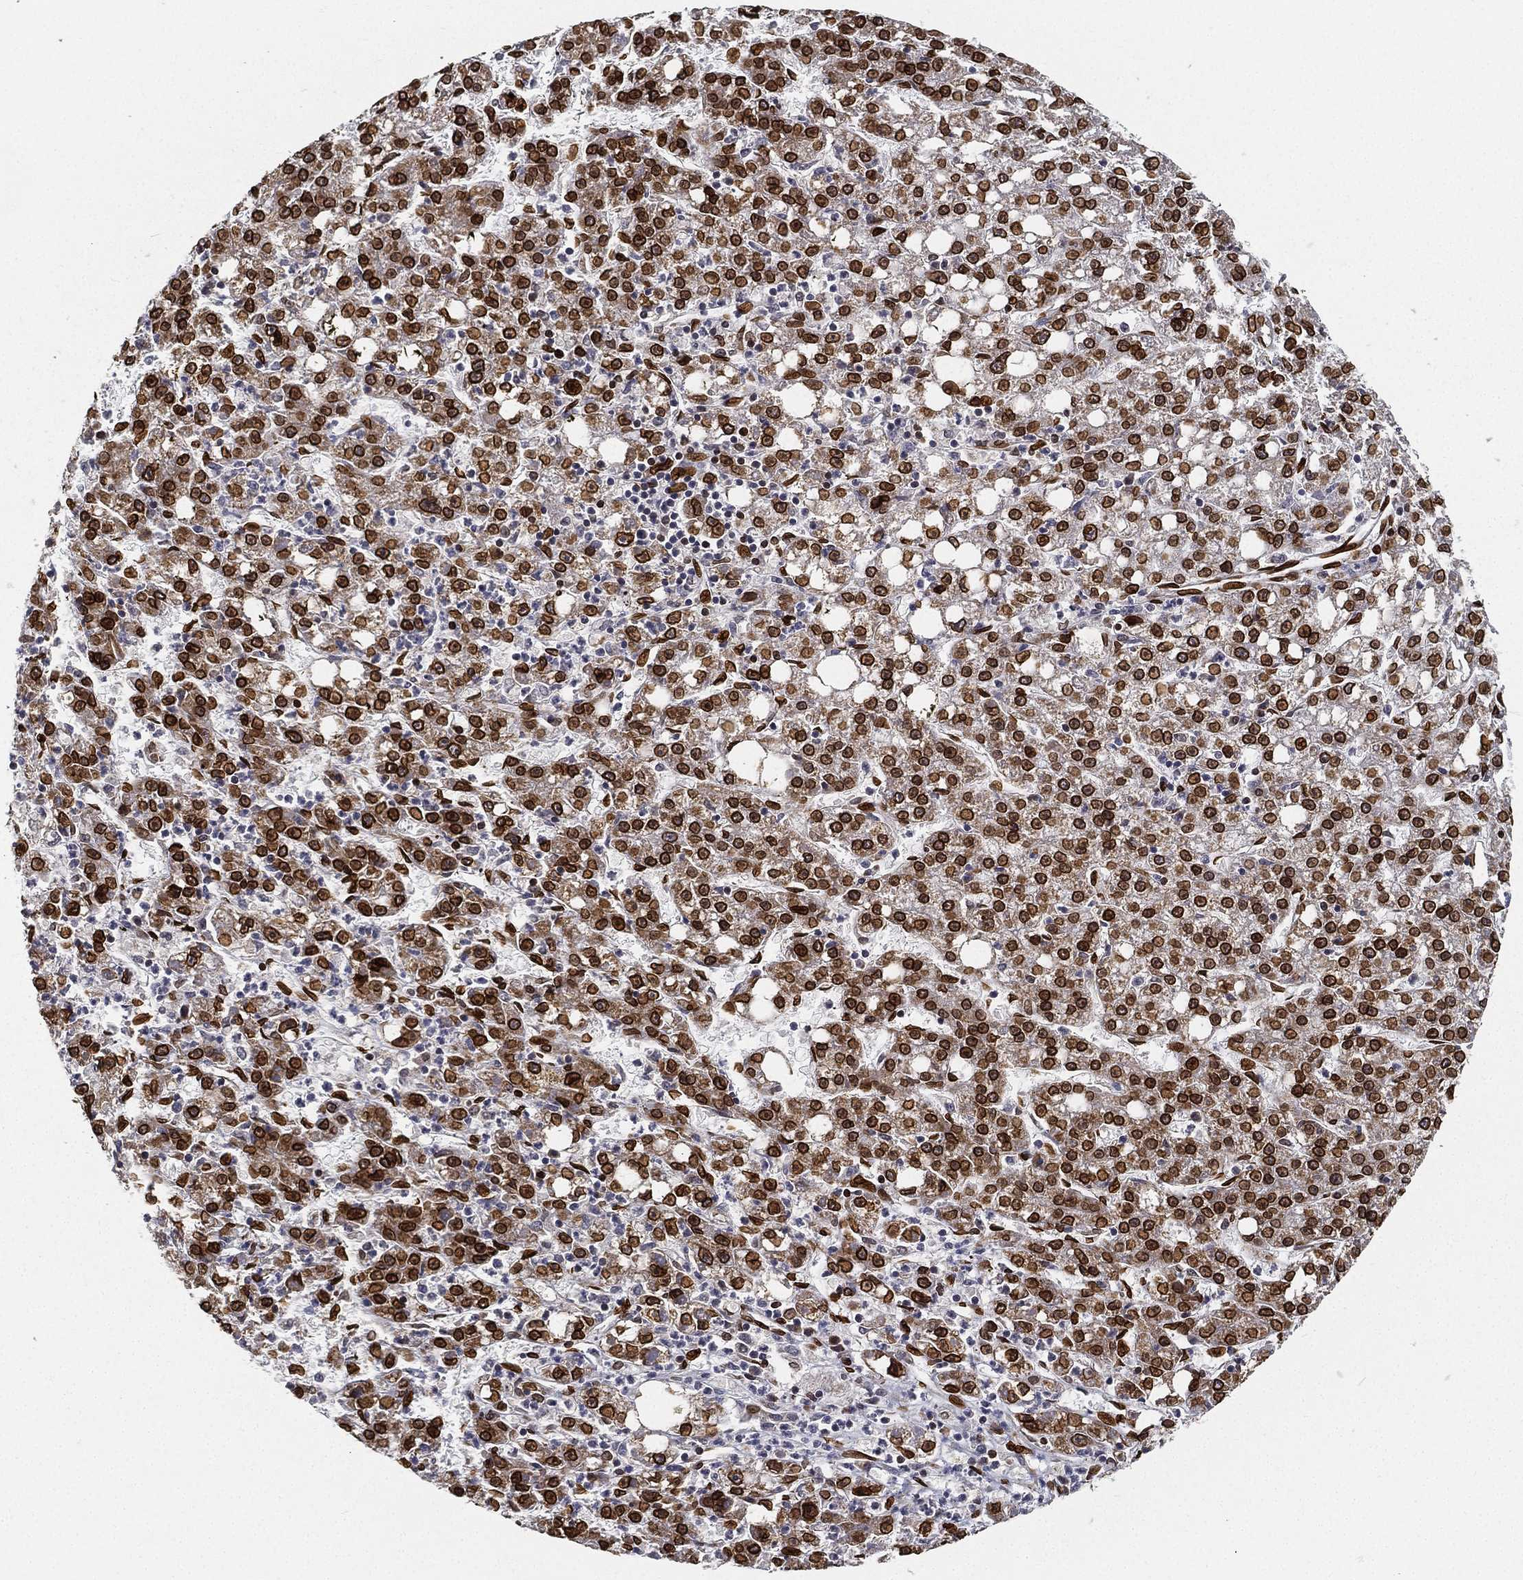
{"staining": {"intensity": "strong", "quantity": ">75%", "location": "cytoplasmic/membranous,nuclear"}, "tissue": "liver cancer", "cell_type": "Tumor cells", "image_type": "cancer", "snomed": [{"axis": "morphology", "description": "Carcinoma, Hepatocellular, NOS"}, {"axis": "topography", "description": "Liver"}], "caption": "DAB (3,3'-diaminobenzidine) immunohistochemical staining of liver hepatocellular carcinoma shows strong cytoplasmic/membranous and nuclear protein staining in about >75% of tumor cells. (brown staining indicates protein expression, while blue staining denotes nuclei).", "gene": "PALB2", "patient": {"sex": "female", "age": 65}}